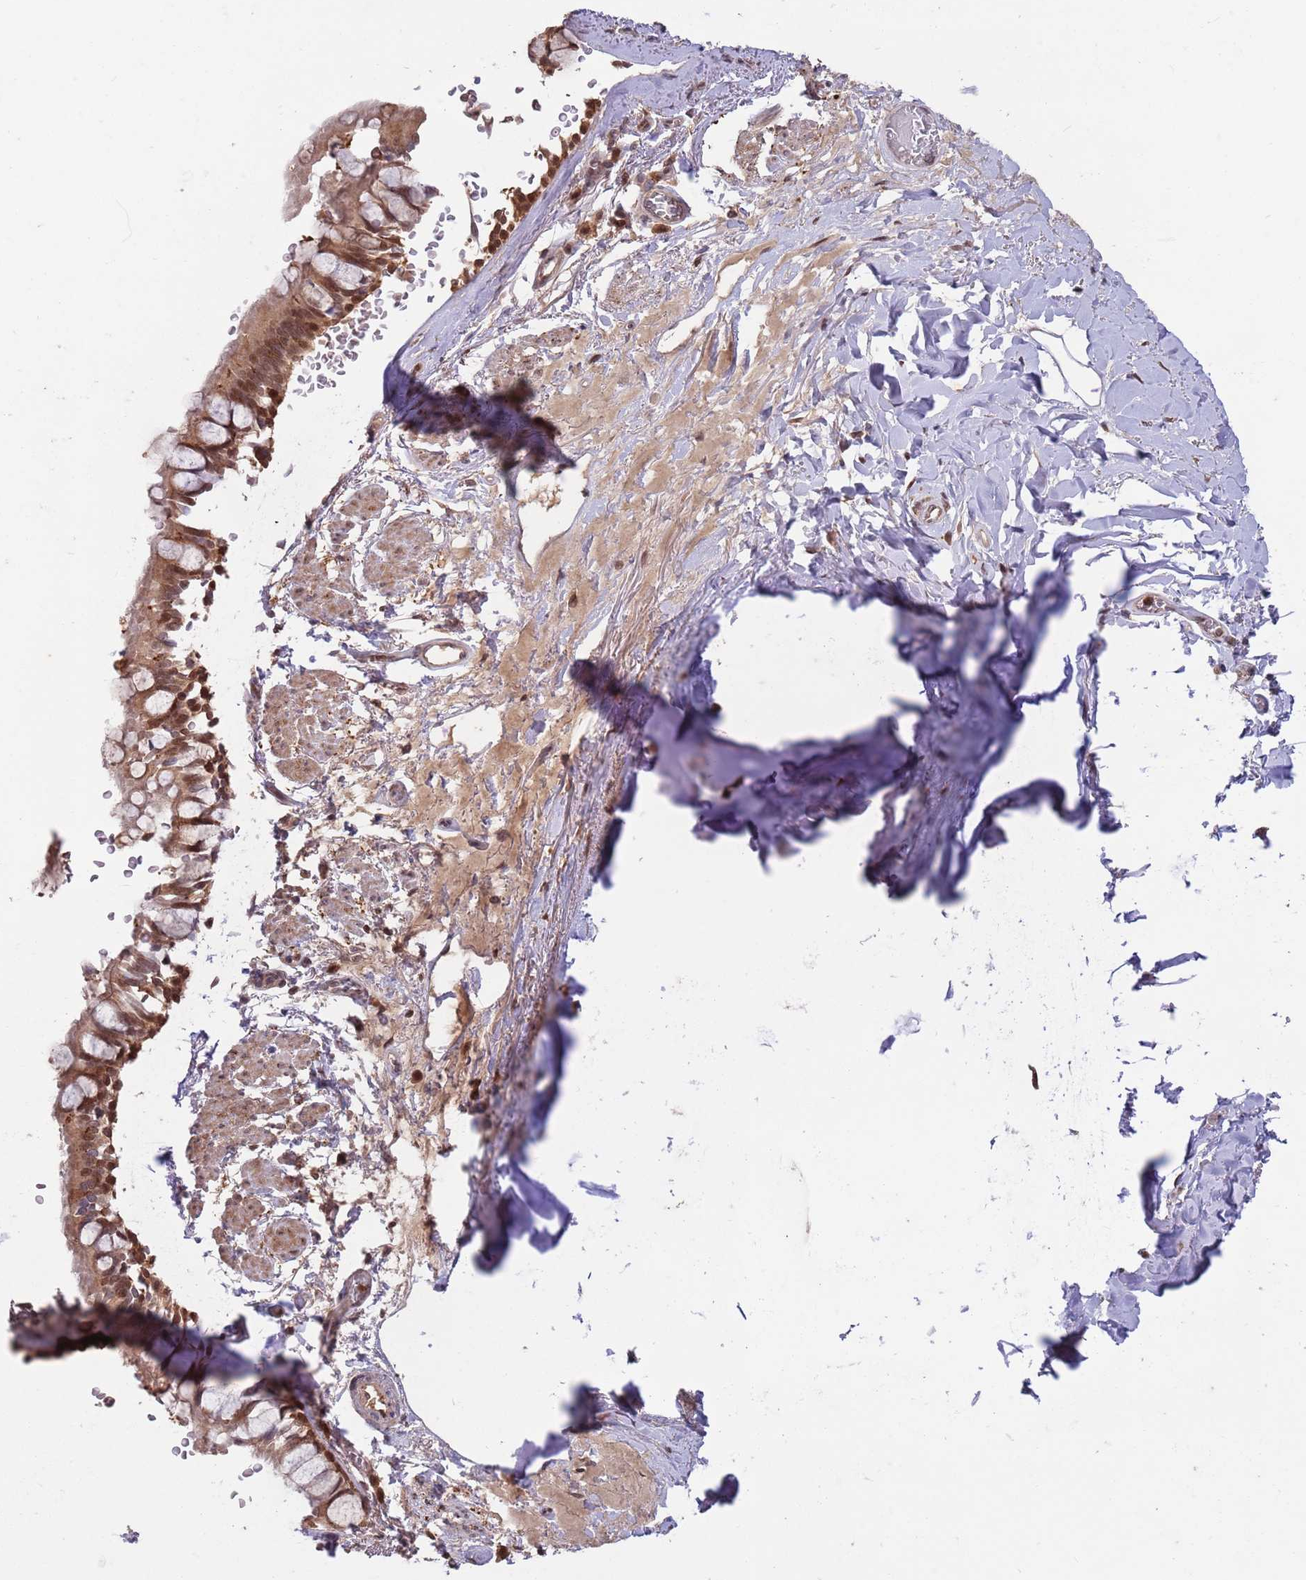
{"staining": {"intensity": "strong", "quantity": ">75%", "location": "cytoplasmic/membranous,nuclear"}, "tissue": "bronchus", "cell_type": "Respiratory epithelial cells", "image_type": "normal", "snomed": [{"axis": "morphology", "description": "Normal tissue, NOS"}, {"axis": "topography", "description": "Bronchus"}], "caption": "Immunohistochemistry (IHC) image of normal bronchus: human bronchus stained using immunohistochemistry demonstrates high levels of strong protein expression localized specifically in the cytoplasmic/membranous,nuclear of respiratory epithelial cells, appearing as a cytoplasmic/membranous,nuclear brown color.", "gene": "SALL1", "patient": {"sex": "male", "age": 70}}